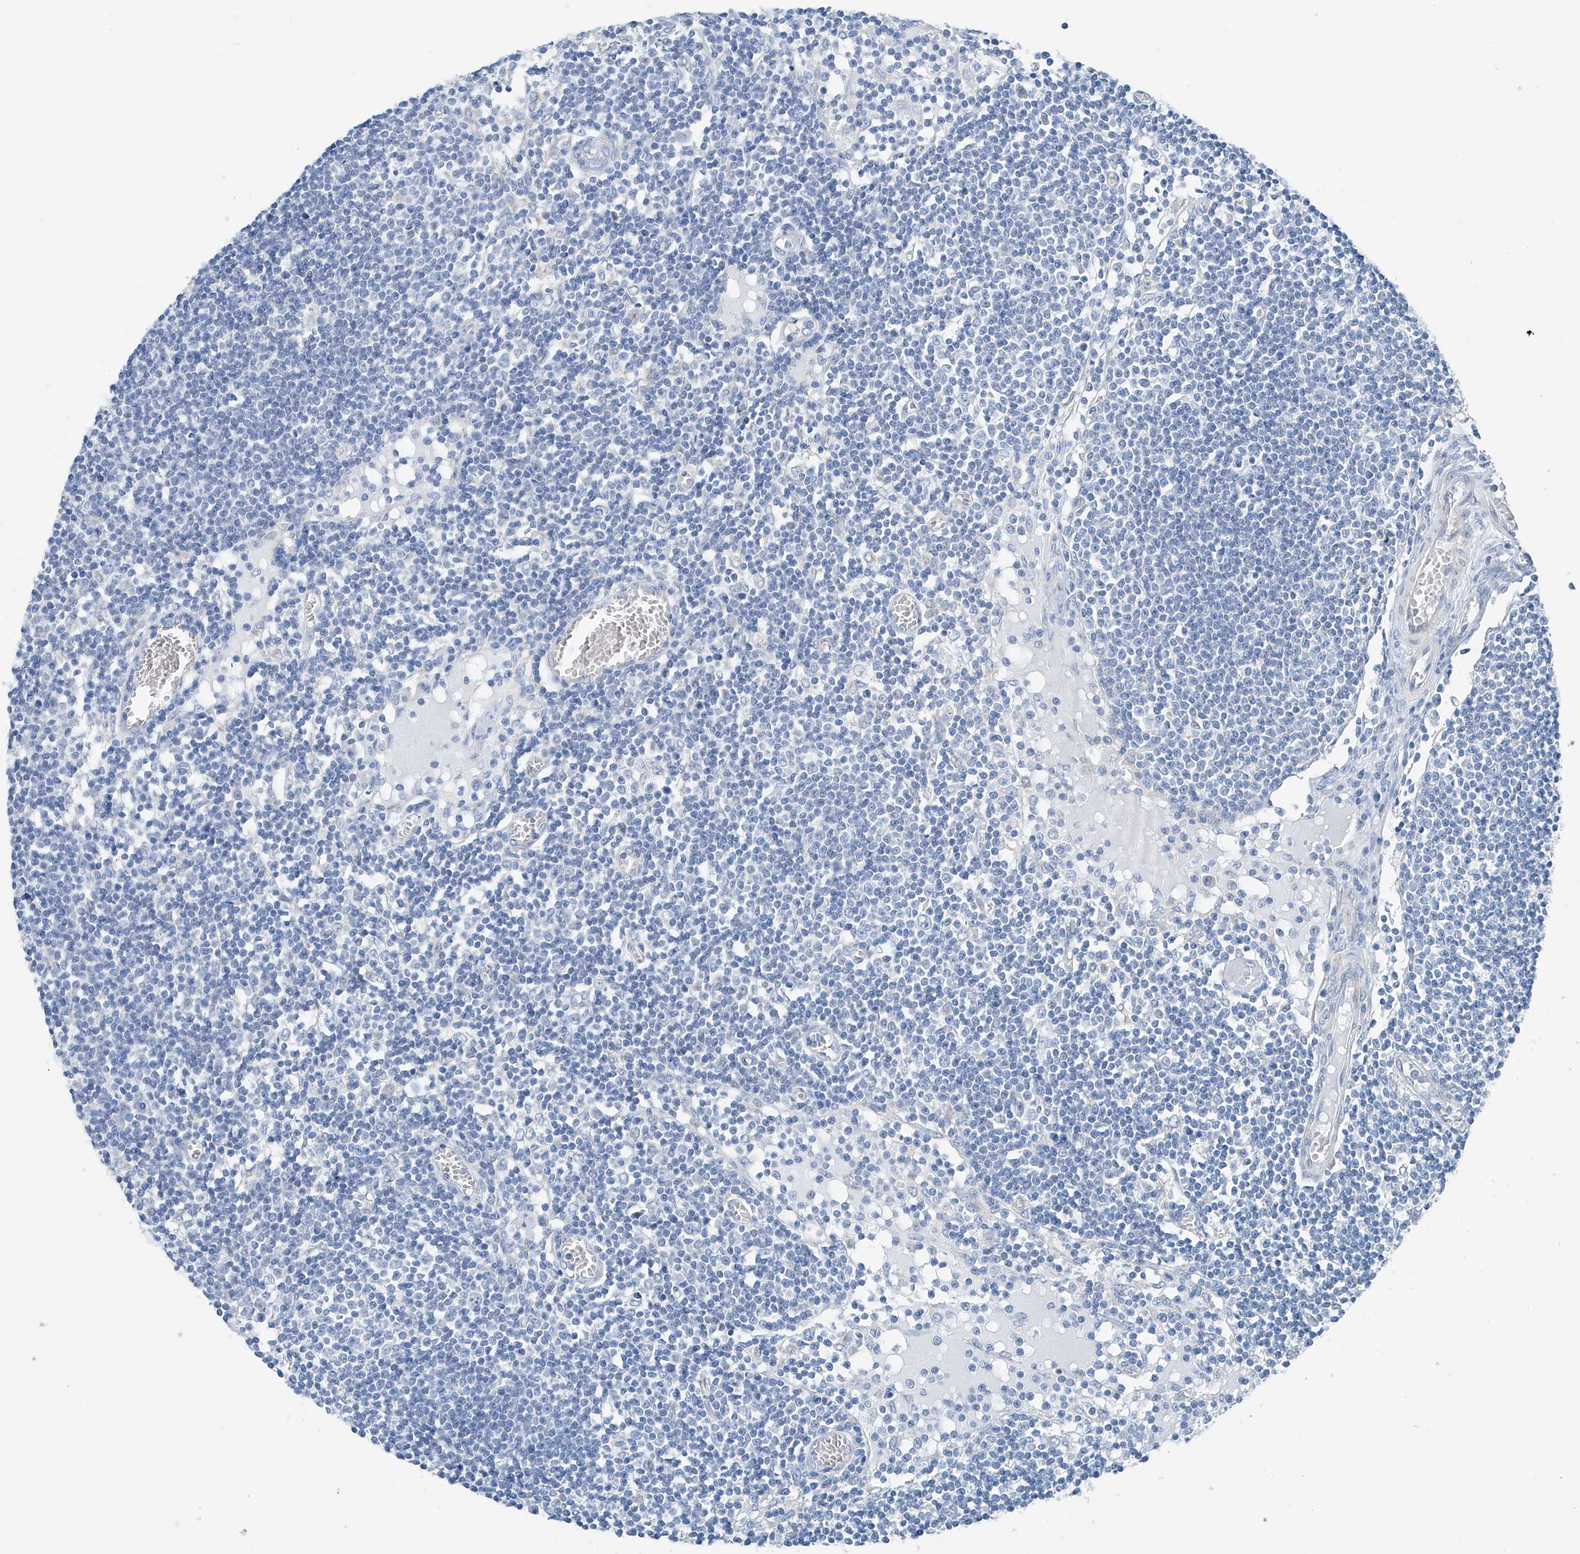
{"staining": {"intensity": "negative", "quantity": "none", "location": "none"}, "tissue": "lymph node", "cell_type": "Germinal center cells", "image_type": "normal", "snomed": [{"axis": "morphology", "description": "Normal tissue, NOS"}, {"axis": "topography", "description": "Lymph node"}], "caption": "High power microscopy photomicrograph of an immunohistochemistry image of normal lymph node, revealing no significant expression in germinal center cells.", "gene": "RCN2", "patient": {"sex": "female", "age": 11}}